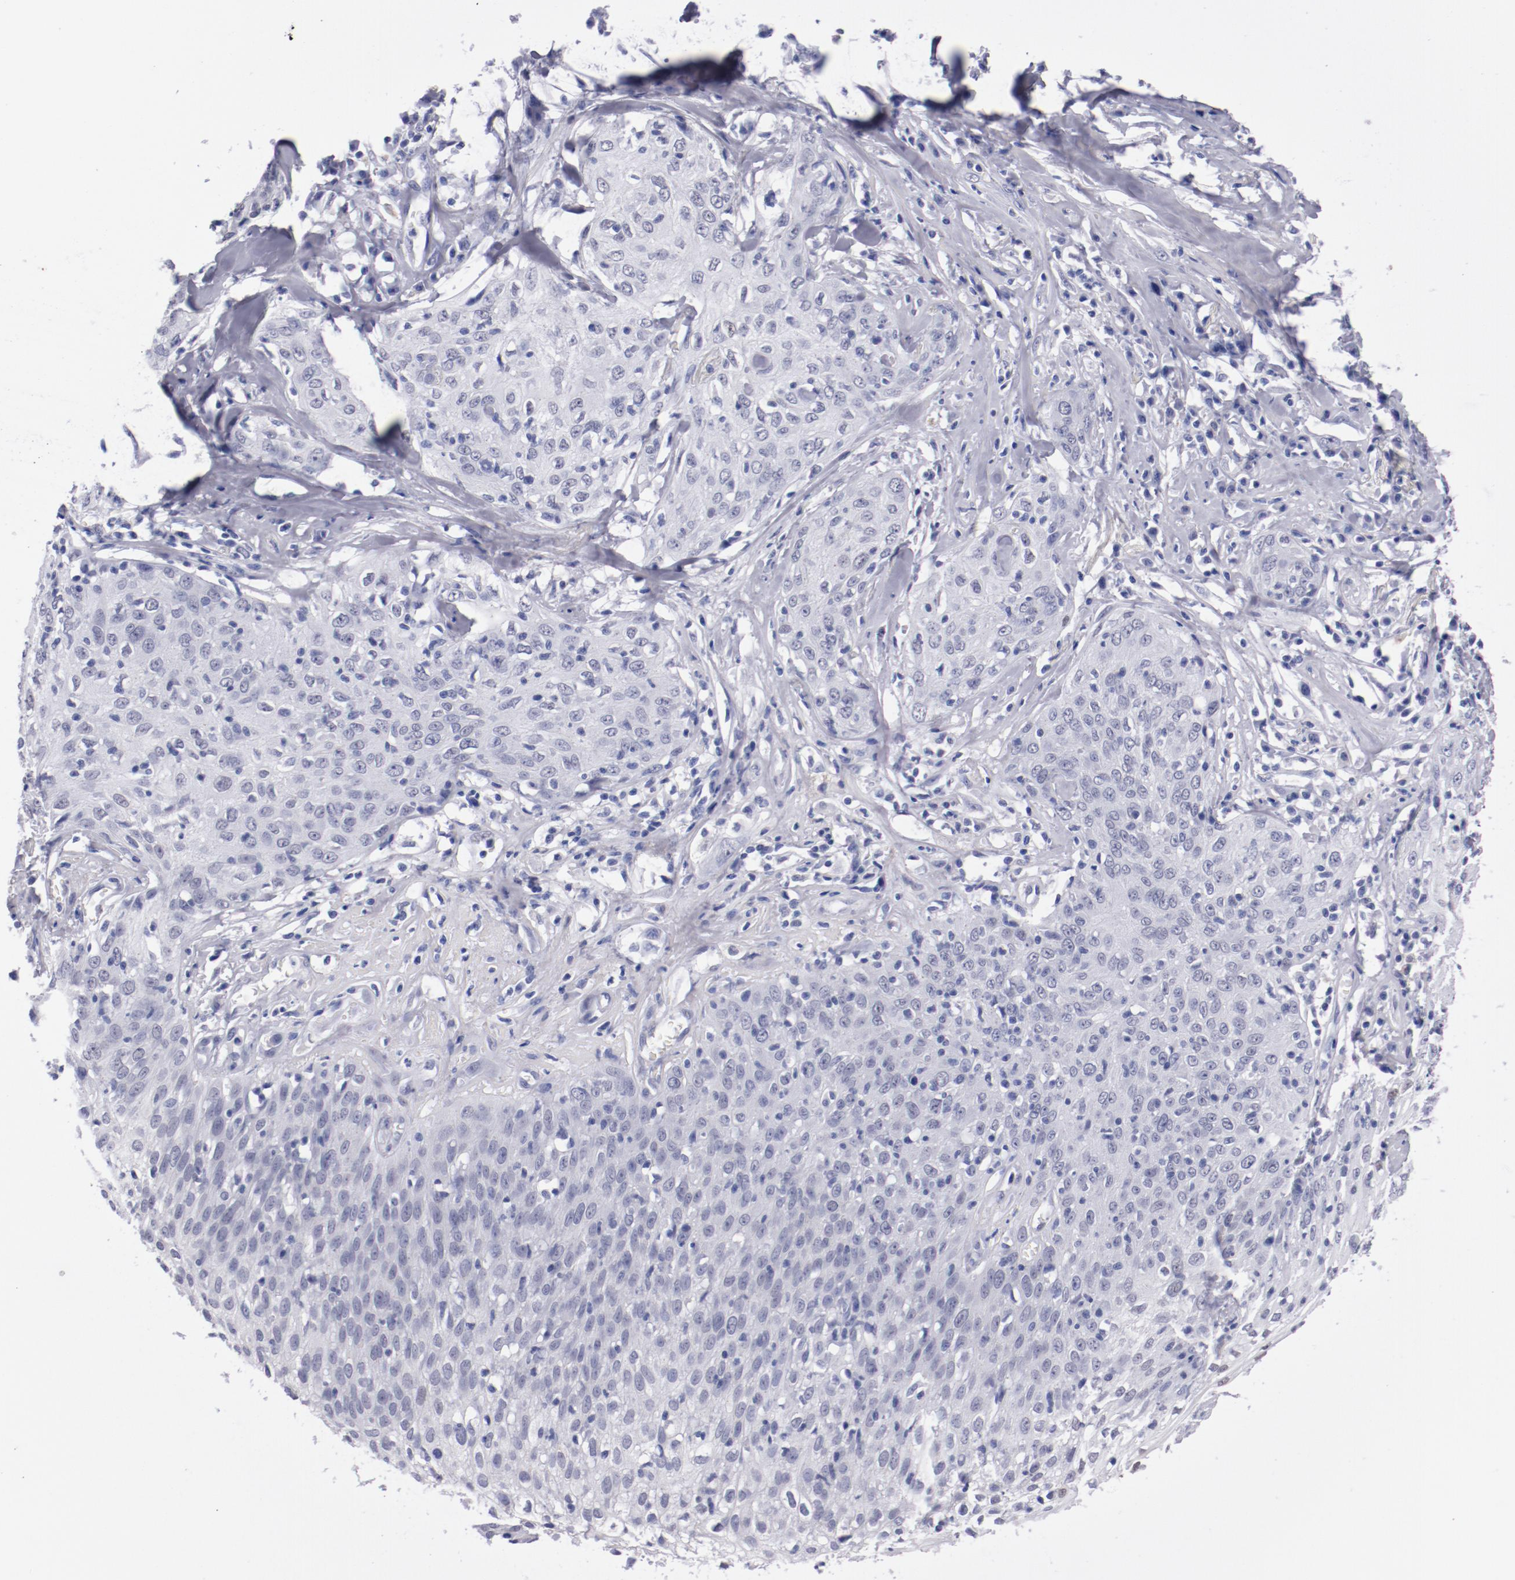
{"staining": {"intensity": "negative", "quantity": "none", "location": "none"}, "tissue": "skin cancer", "cell_type": "Tumor cells", "image_type": "cancer", "snomed": [{"axis": "morphology", "description": "Squamous cell carcinoma, NOS"}, {"axis": "topography", "description": "Skin"}], "caption": "High power microscopy image of an immunohistochemistry (IHC) histopathology image of skin squamous cell carcinoma, revealing no significant positivity in tumor cells.", "gene": "HNF1B", "patient": {"sex": "male", "age": 65}}